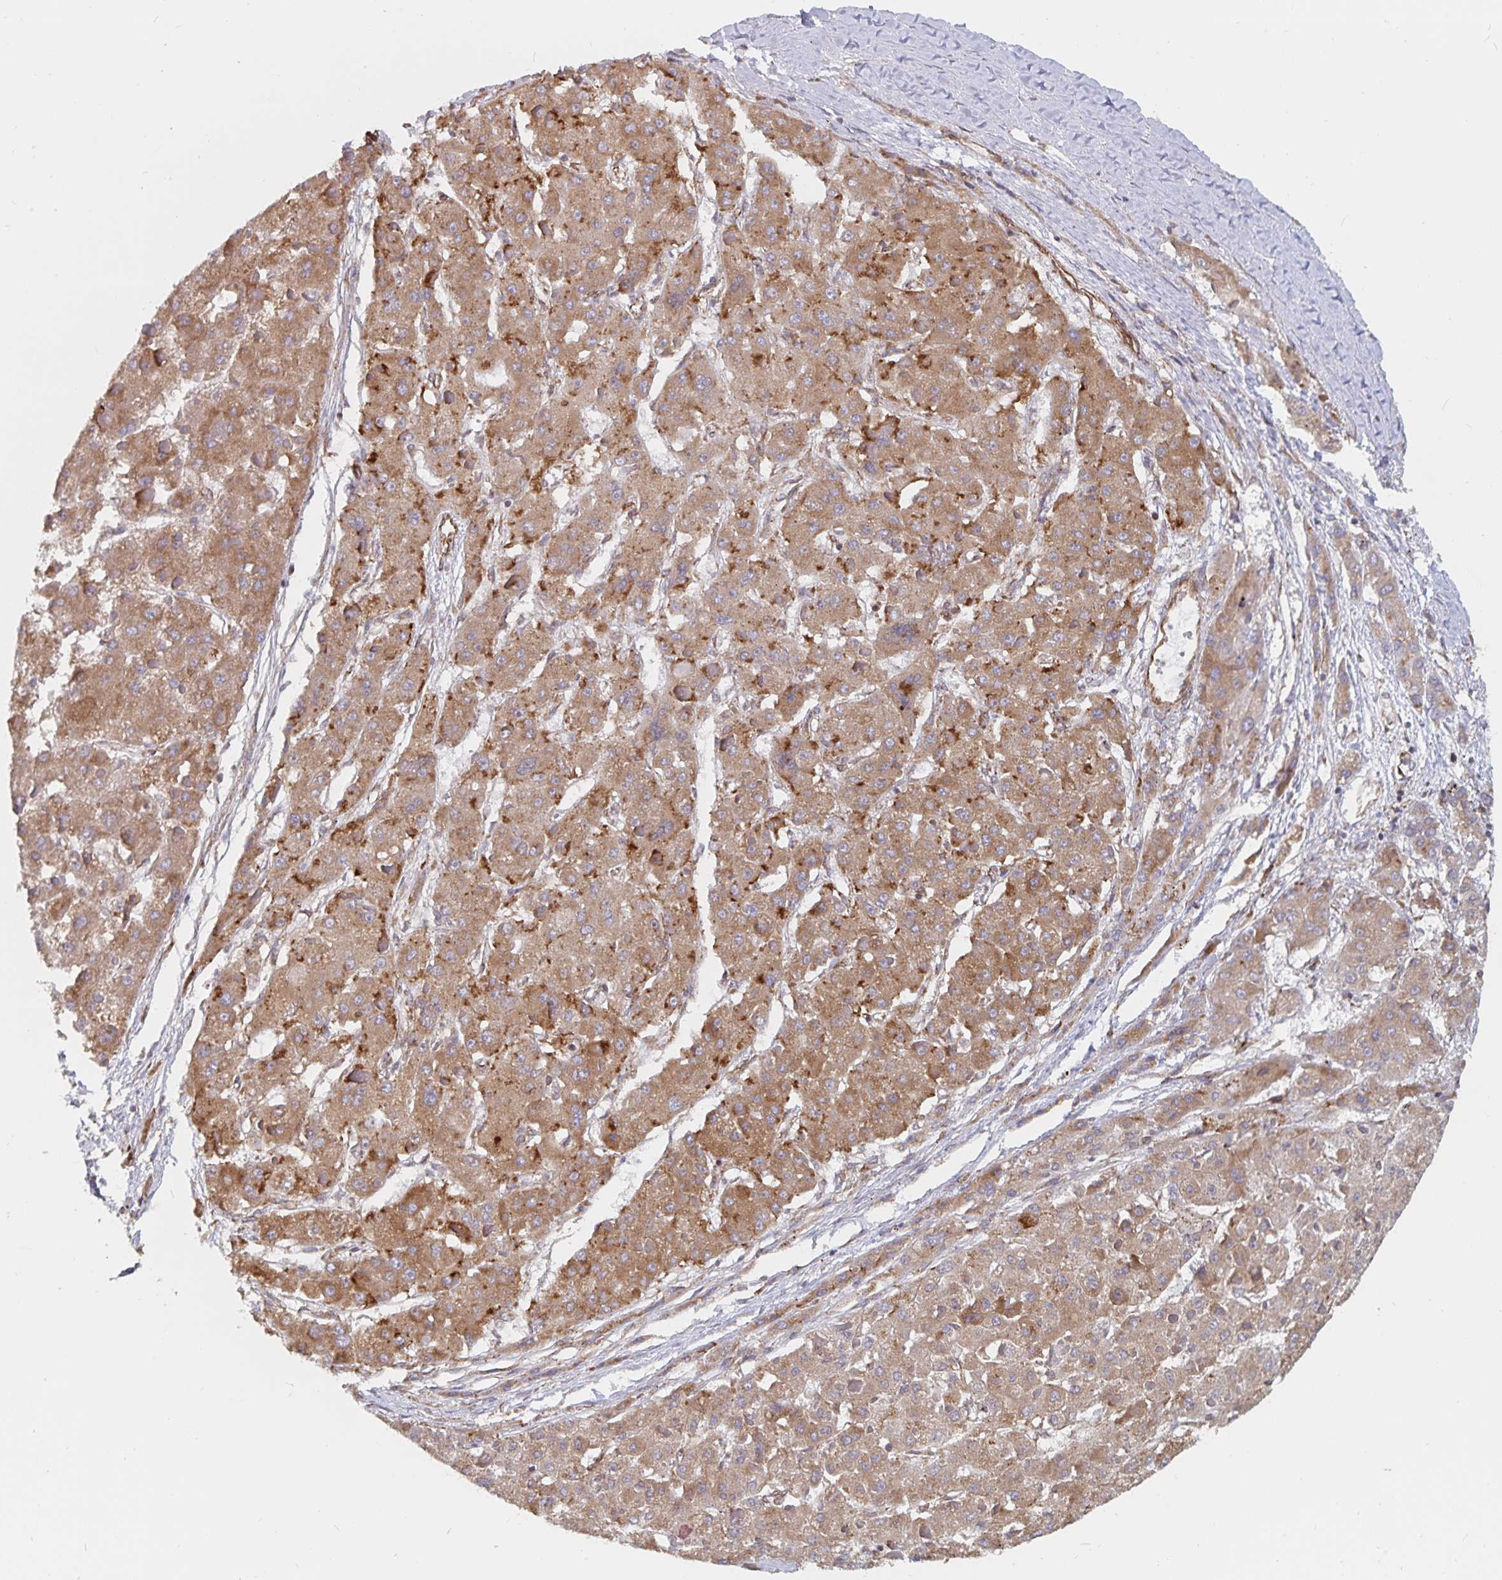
{"staining": {"intensity": "moderate", "quantity": ">75%", "location": "cytoplasmic/membranous"}, "tissue": "liver cancer", "cell_type": "Tumor cells", "image_type": "cancer", "snomed": [{"axis": "morphology", "description": "Carcinoma, Hepatocellular, NOS"}, {"axis": "topography", "description": "Liver"}], "caption": "A high-resolution photomicrograph shows immunohistochemistry staining of liver cancer (hepatocellular carcinoma), which demonstrates moderate cytoplasmic/membranous positivity in approximately >75% of tumor cells. The staining is performed using DAB (3,3'-diaminobenzidine) brown chromogen to label protein expression. The nuclei are counter-stained blue using hematoxylin.", "gene": "BCAP29", "patient": {"sex": "female", "age": 73}}